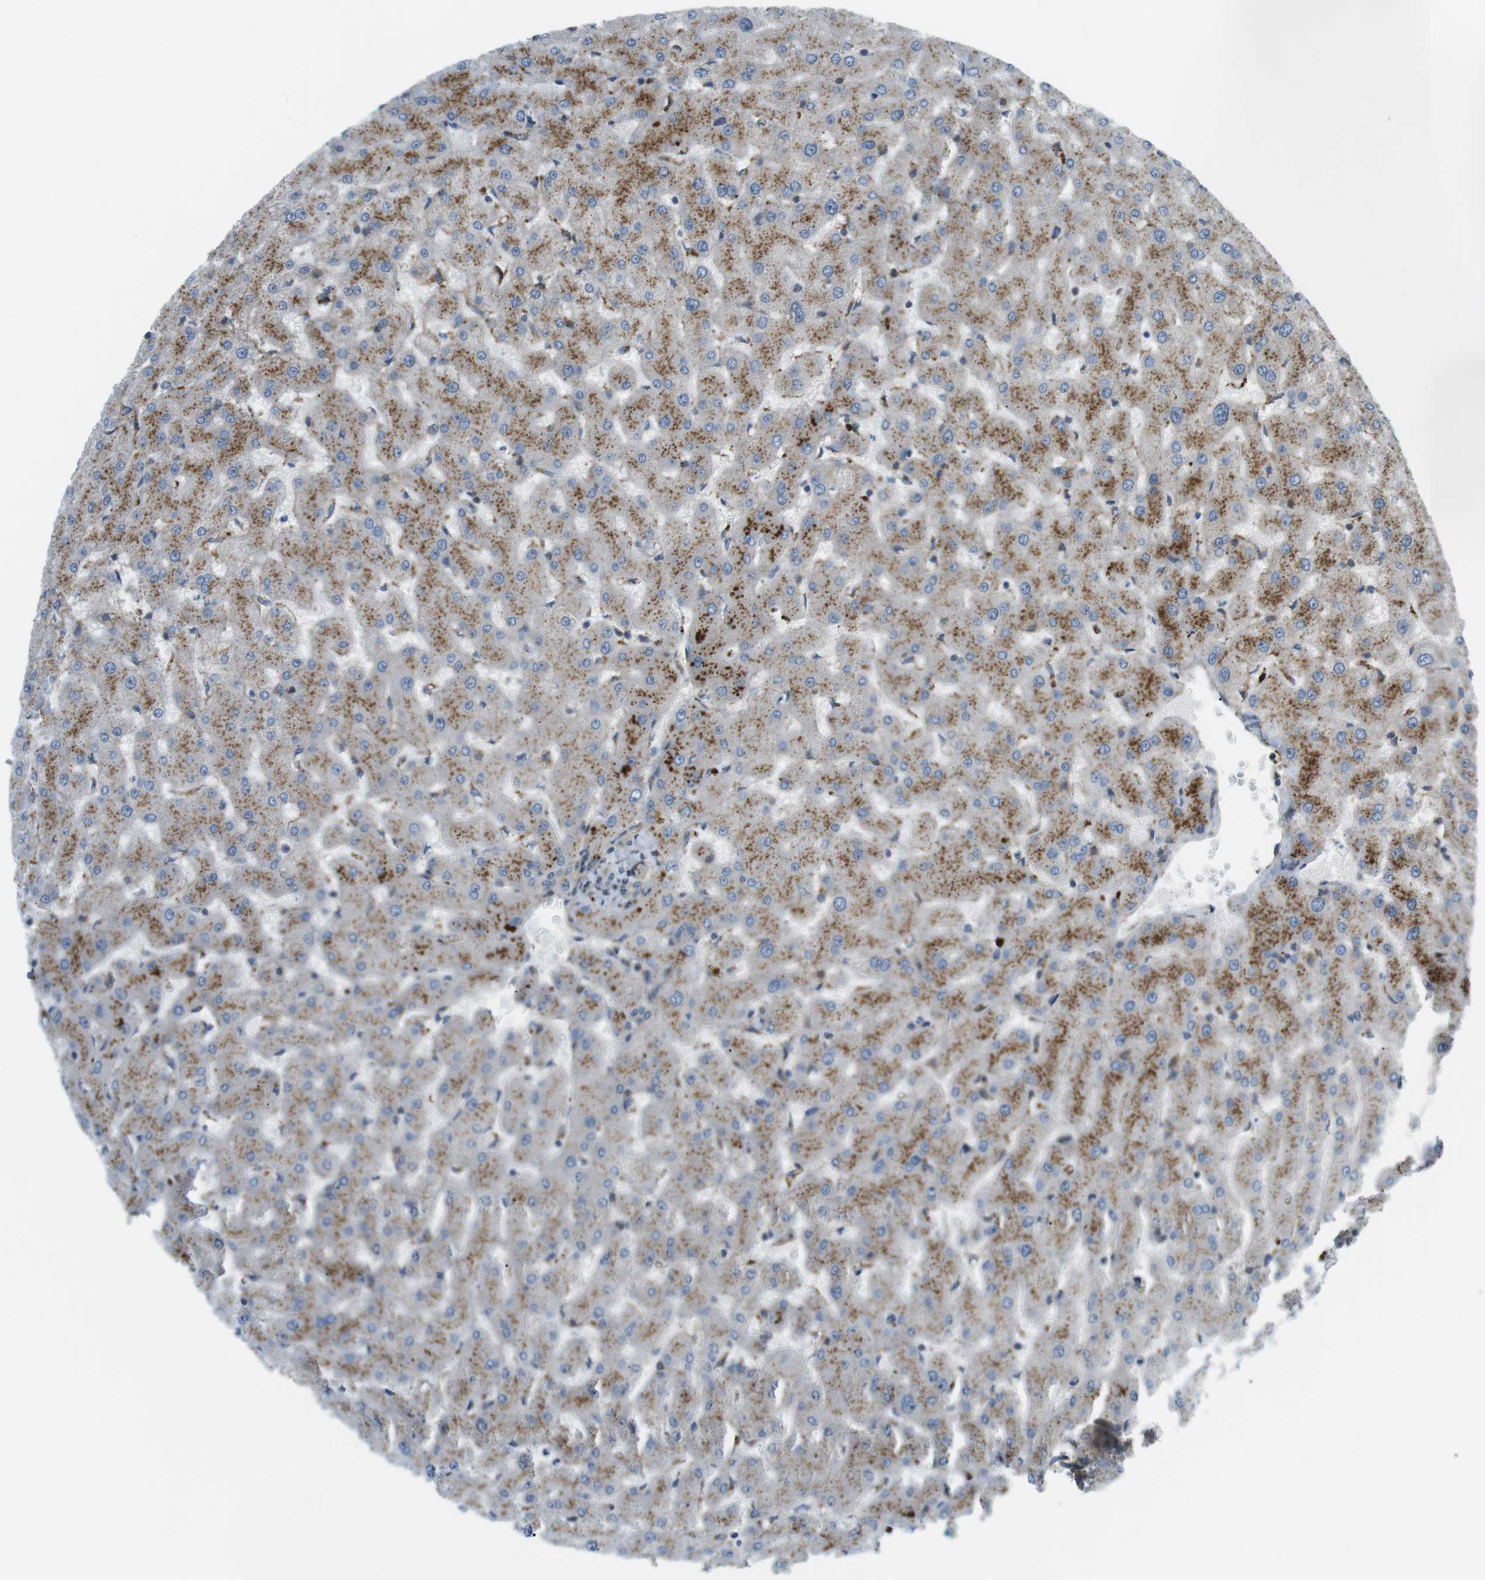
{"staining": {"intensity": "weak", "quantity": "25%-75%", "location": "cytoplasmic/membranous"}, "tissue": "liver", "cell_type": "Cholangiocytes", "image_type": "normal", "snomed": [{"axis": "morphology", "description": "Normal tissue, NOS"}, {"axis": "topography", "description": "Liver"}], "caption": "IHC micrograph of normal liver stained for a protein (brown), which displays low levels of weak cytoplasmic/membranous expression in approximately 25%-75% of cholangiocytes.", "gene": "KANK2", "patient": {"sex": "female", "age": 63}}